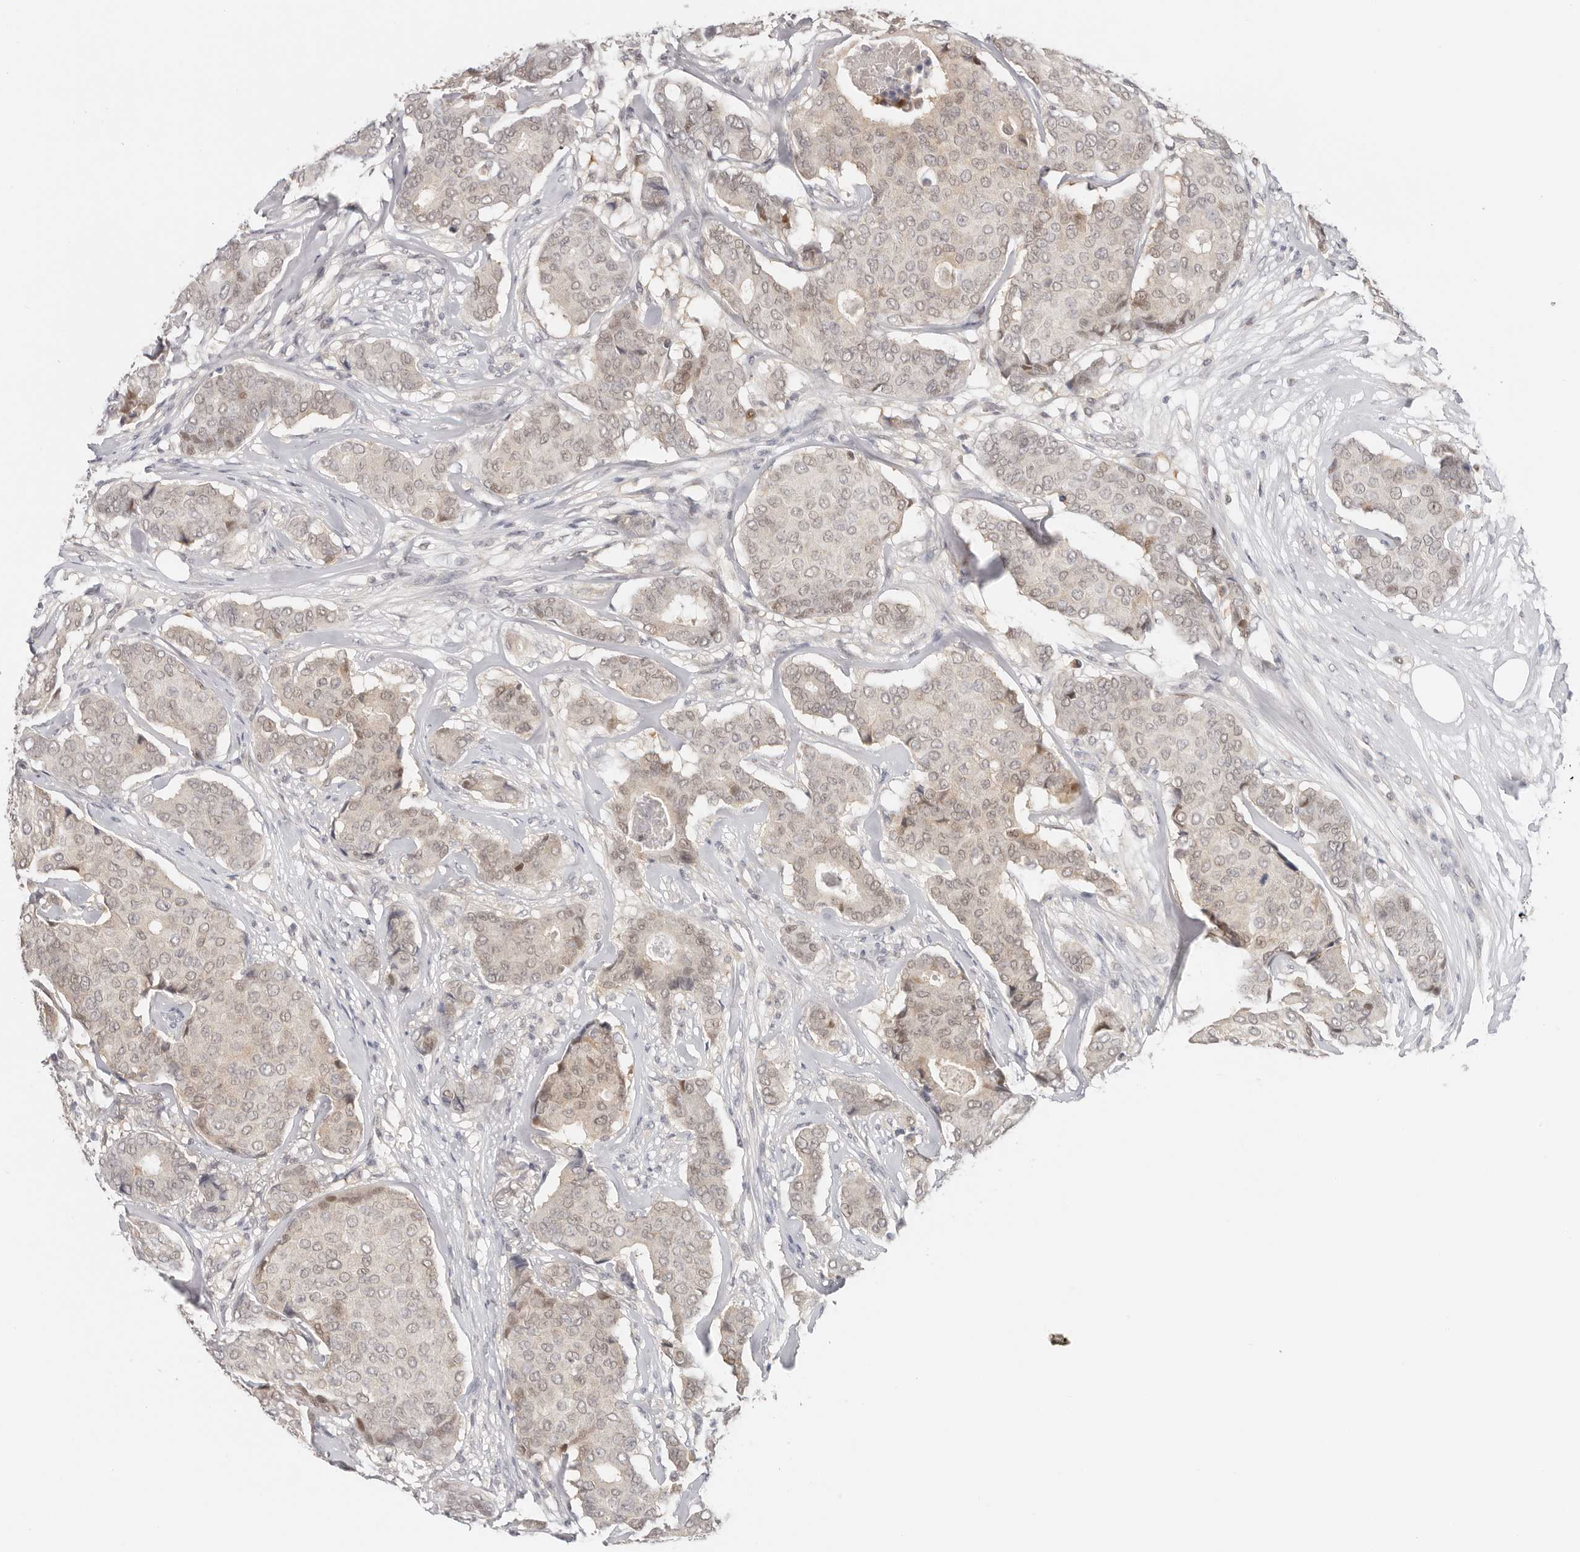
{"staining": {"intensity": "weak", "quantity": "25%-75%", "location": "nuclear"}, "tissue": "breast cancer", "cell_type": "Tumor cells", "image_type": "cancer", "snomed": [{"axis": "morphology", "description": "Duct carcinoma"}, {"axis": "topography", "description": "Breast"}], "caption": "DAB immunohistochemical staining of invasive ductal carcinoma (breast) reveals weak nuclear protein expression in about 25%-75% of tumor cells. The protein of interest is stained brown, and the nuclei are stained in blue (DAB (3,3'-diaminobenzidine) IHC with brightfield microscopy, high magnification).", "gene": "LARP7", "patient": {"sex": "female", "age": 75}}